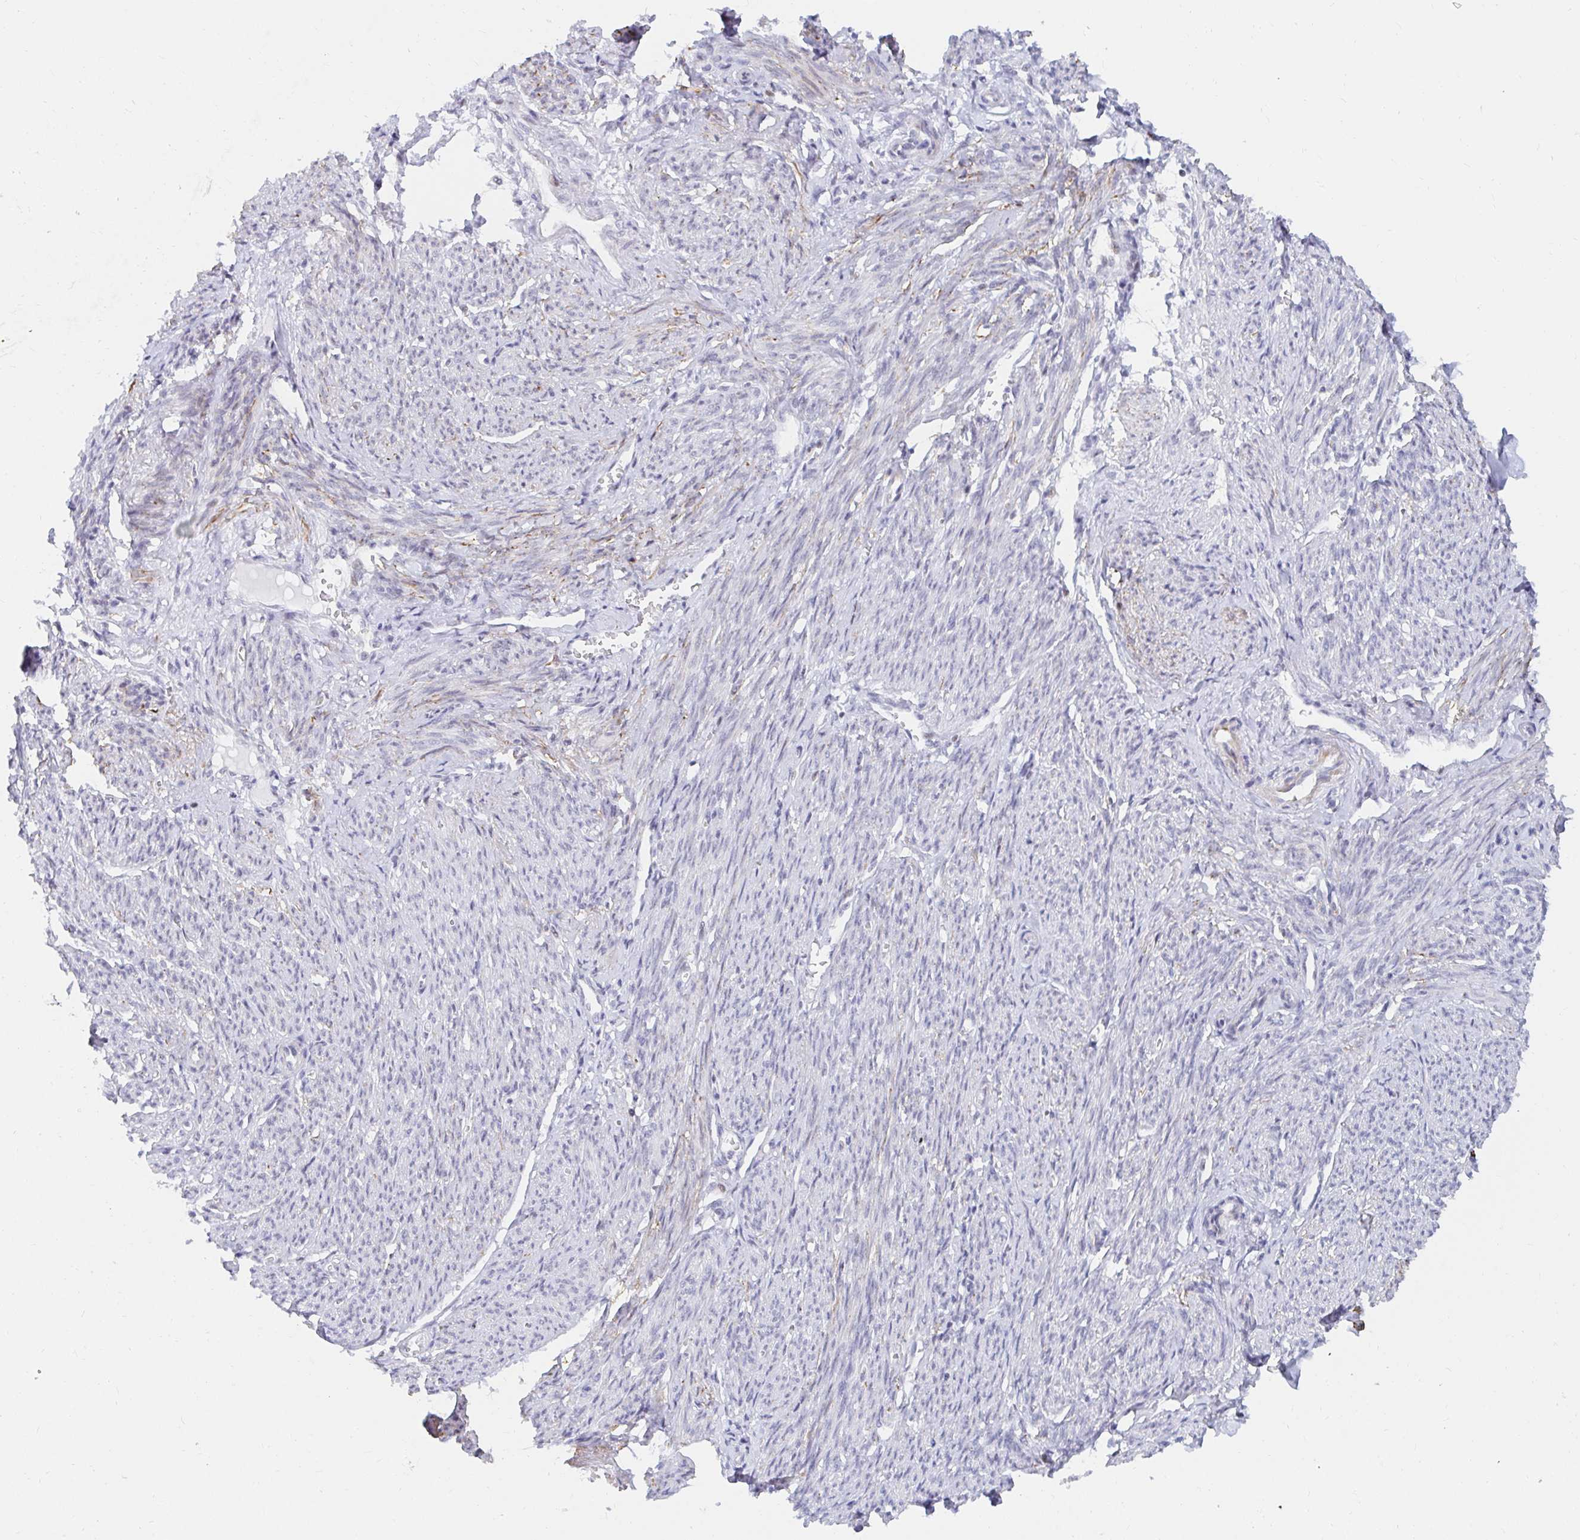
{"staining": {"intensity": "negative", "quantity": "none", "location": "none"}, "tissue": "smooth muscle", "cell_type": "Smooth muscle cells", "image_type": "normal", "snomed": [{"axis": "morphology", "description": "Normal tissue, NOS"}, {"axis": "topography", "description": "Smooth muscle"}], "caption": "The immunohistochemistry (IHC) histopathology image has no significant staining in smooth muscle cells of smooth muscle. (DAB (3,3'-diaminobenzidine) IHC visualized using brightfield microscopy, high magnification).", "gene": "COL28A1", "patient": {"sex": "female", "age": 65}}